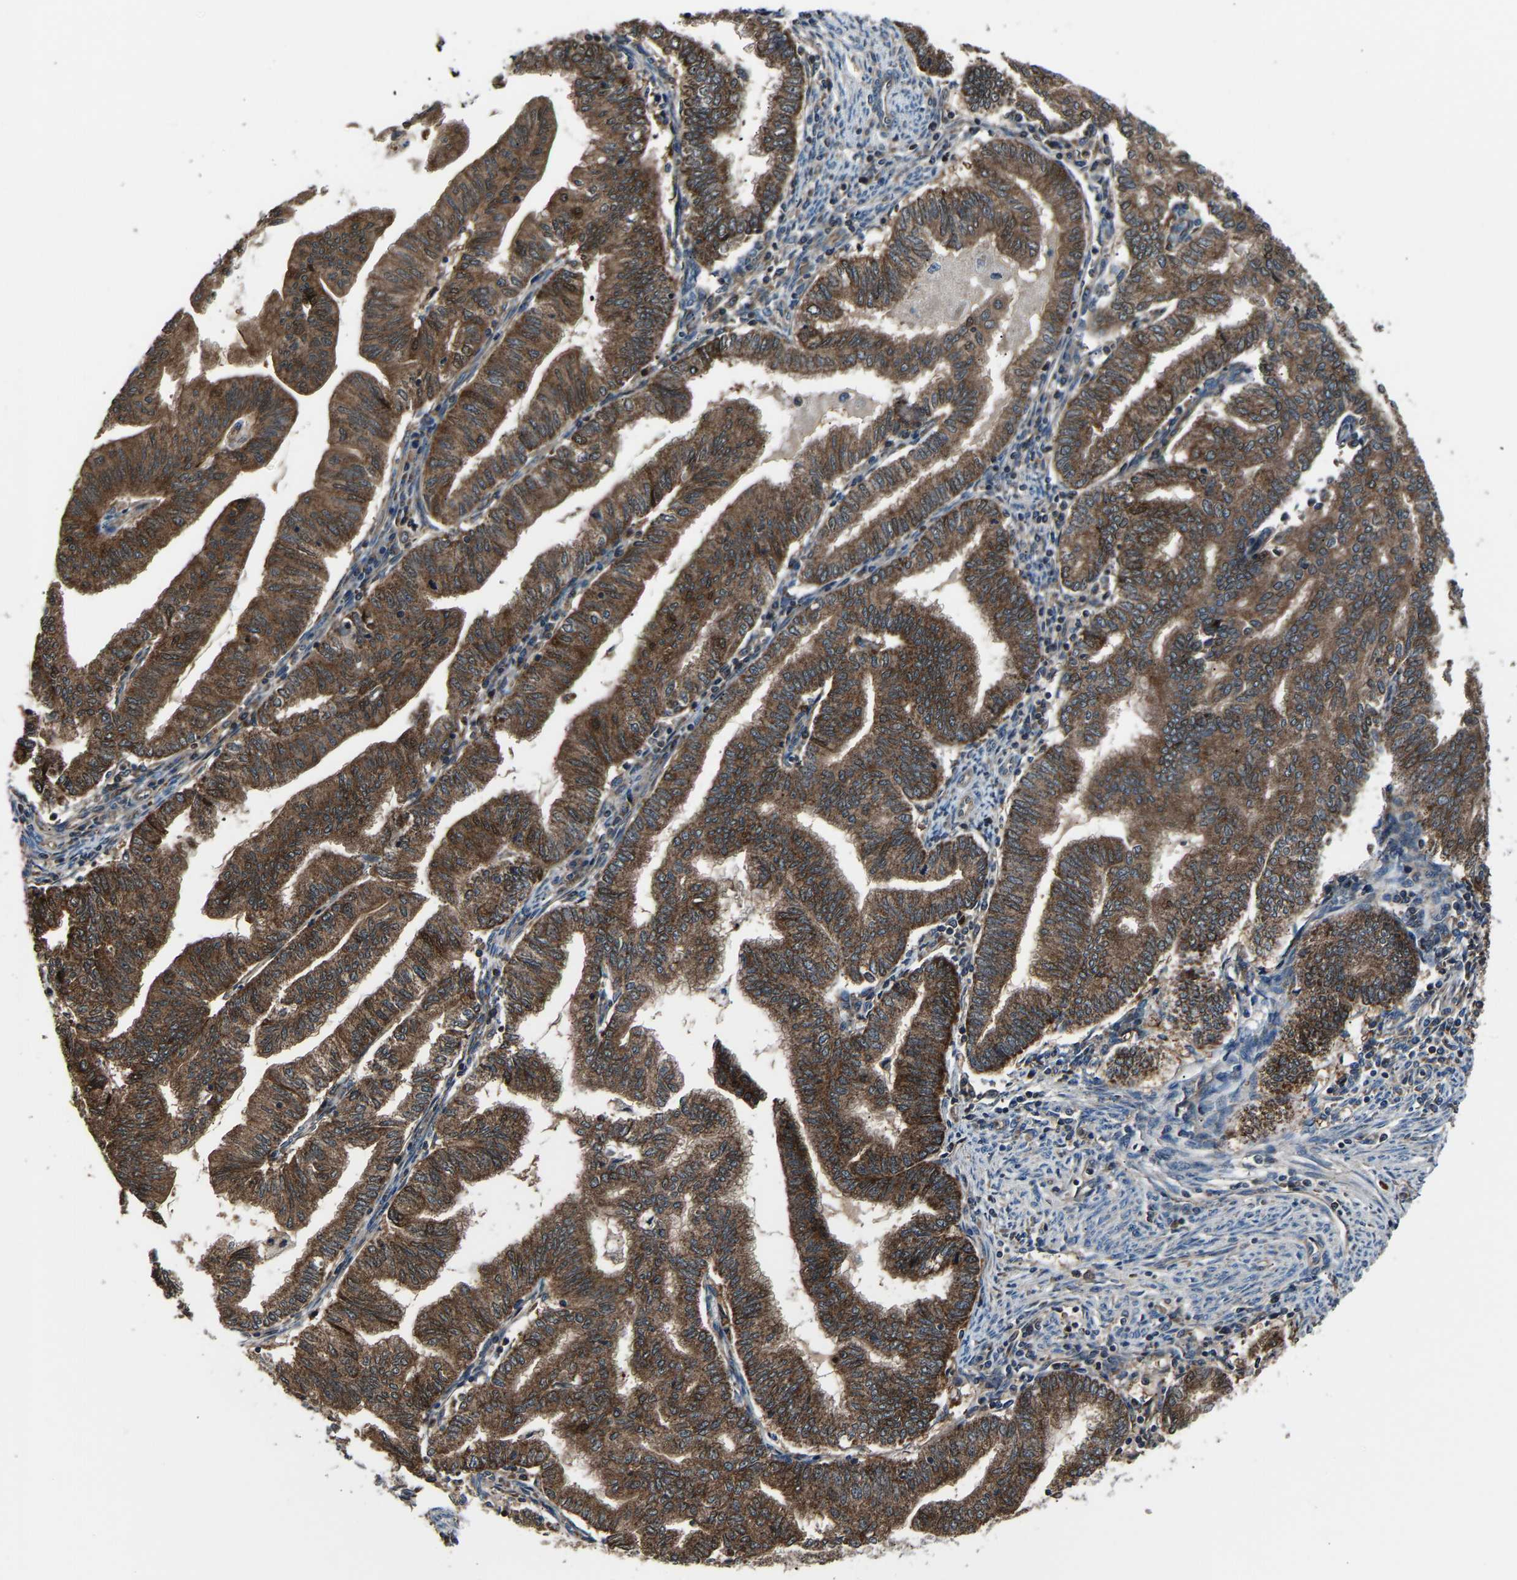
{"staining": {"intensity": "strong", "quantity": ">75%", "location": "cytoplasmic/membranous"}, "tissue": "endometrial cancer", "cell_type": "Tumor cells", "image_type": "cancer", "snomed": [{"axis": "morphology", "description": "Polyp, NOS"}, {"axis": "morphology", "description": "Adenocarcinoma, NOS"}, {"axis": "morphology", "description": "Adenoma, NOS"}, {"axis": "topography", "description": "Endometrium"}], "caption": "Tumor cells exhibit high levels of strong cytoplasmic/membranous staining in approximately >75% of cells in human endometrial cancer.", "gene": "GGCT", "patient": {"sex": "female", "age": 79}}